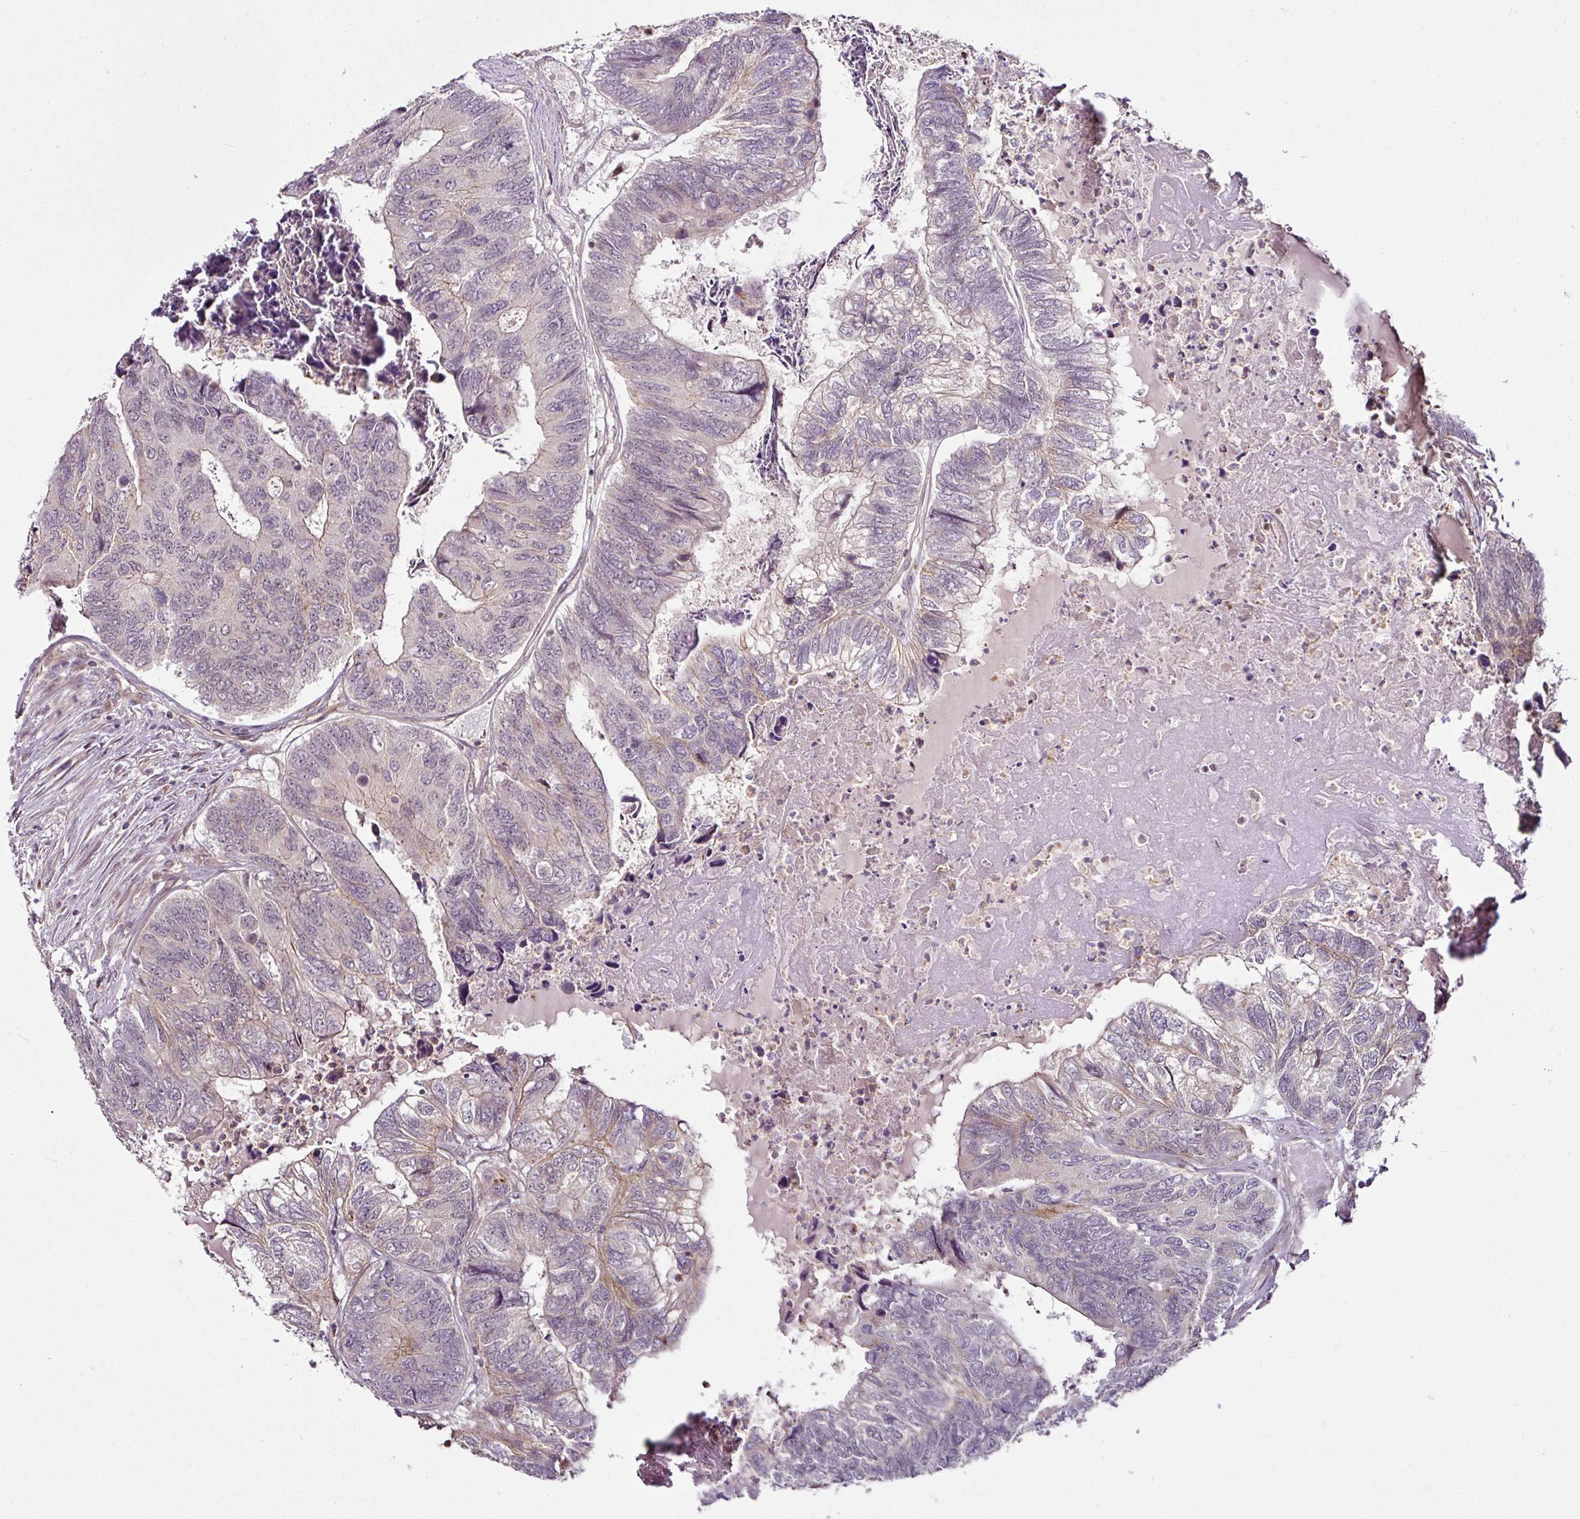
{"staining": {"intensity": "moderate", "quantity": "<25%", "location": "cytoplasmic/membranous"}, "tissue": "colorectal cancer", "cell_type": "Tumor cells", "image_type": "cancer", "snomed": [{"axis": "morphology", "description": "Adenocarcinoma, NOS"}, {"axis": "topography", "description": "Colon"}], "caption": "Protein expression analysis of colorectal adenocarcinoma demonstrates moderate cytoplasmic/membranous positivity in approximately <25% of tumor cells.", "gene": "DCAF13", "patient": {"sex": "female", "age": 67}}